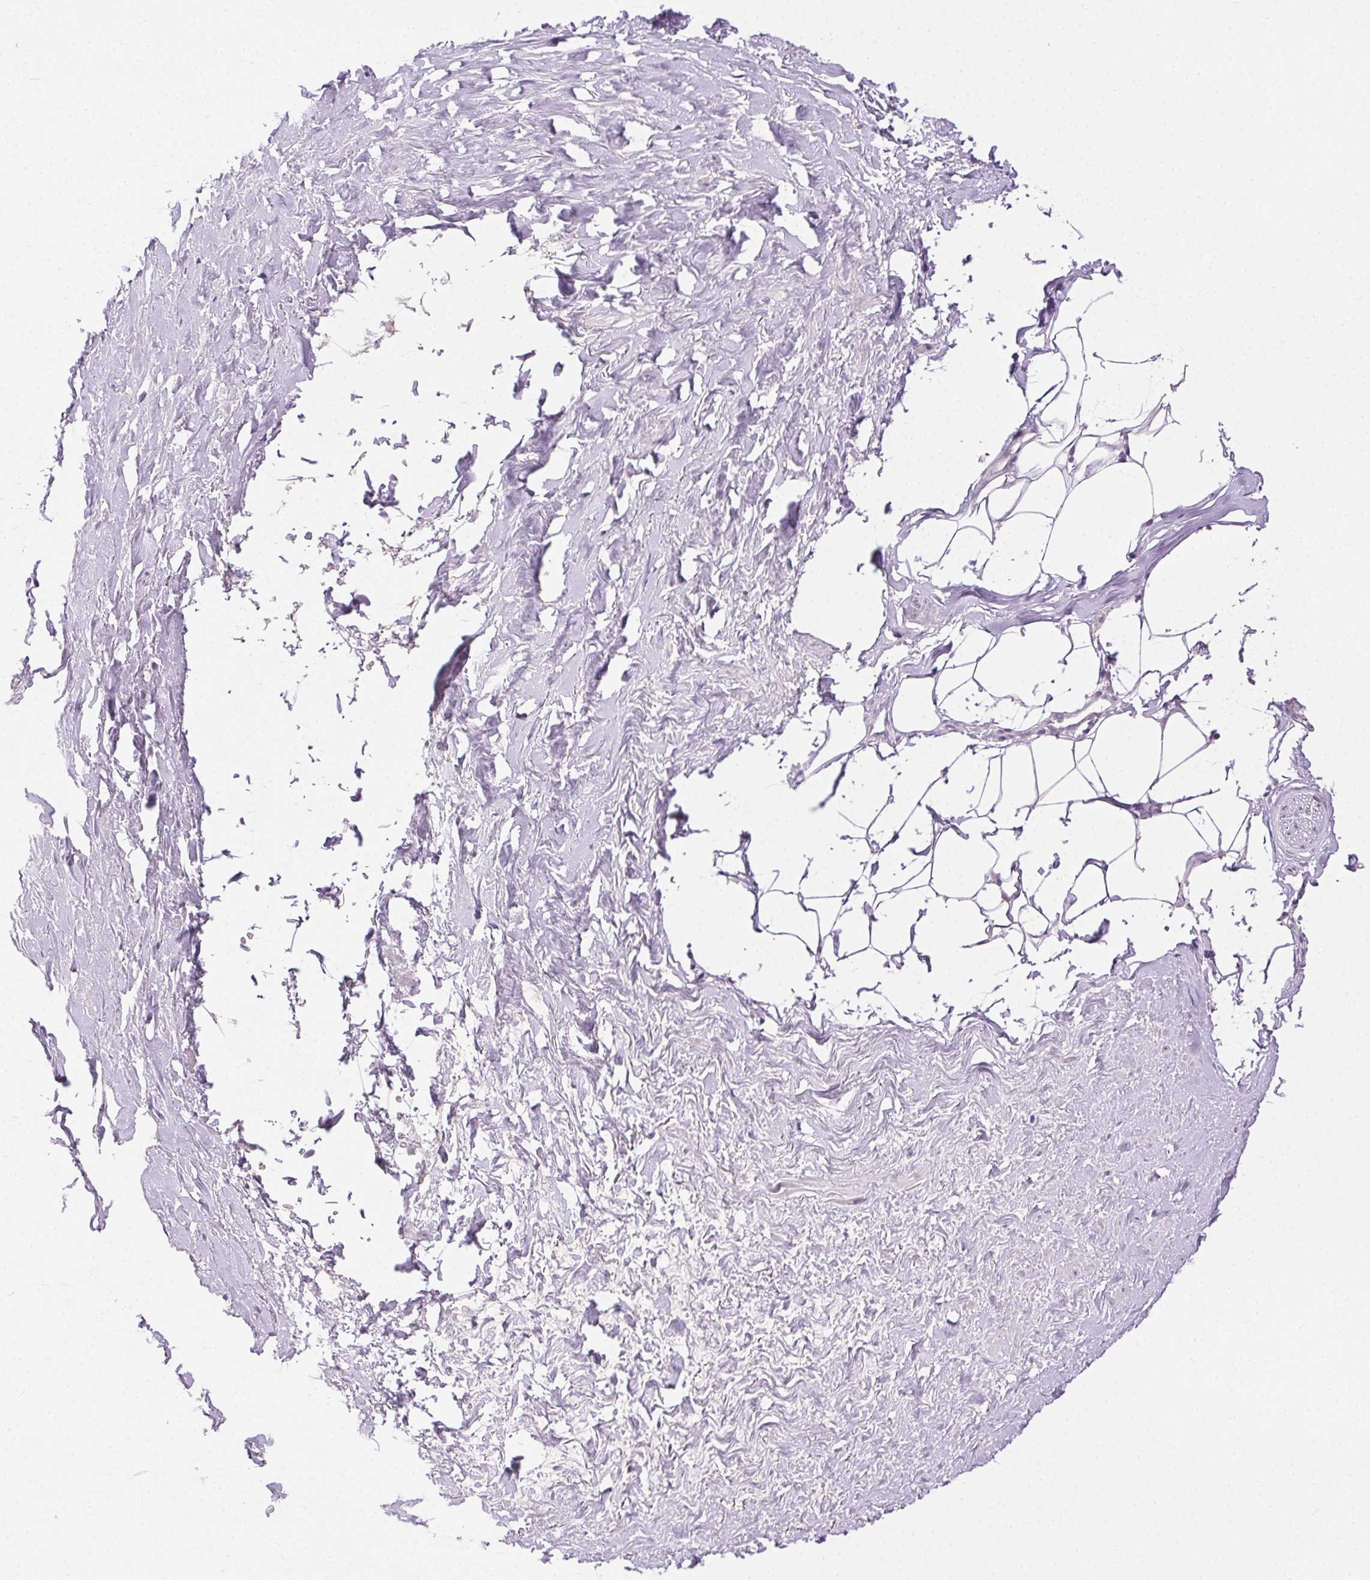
{"staining": {"intensity": "negative", "quantity": "none", "location": "none"}, "tissue": "adipose tissue", "cell_type": "Adipocytes", "image_type": "normal", "snomed": [{"axis": "morphology", "description": "Normal tissue, NOS"}, {"axis": "topography", "description": "Prostate"}, {"axis": "topography", "description": "Peripheral nerve tissue"}], "caption": "Immunohistochemical staining of normal human adipose tissue displays no significant positivity in adipocytes. Nuclei are stained in blue.", "gene": "CLDN10", "patient": {"sex": "male", "age": 55}}